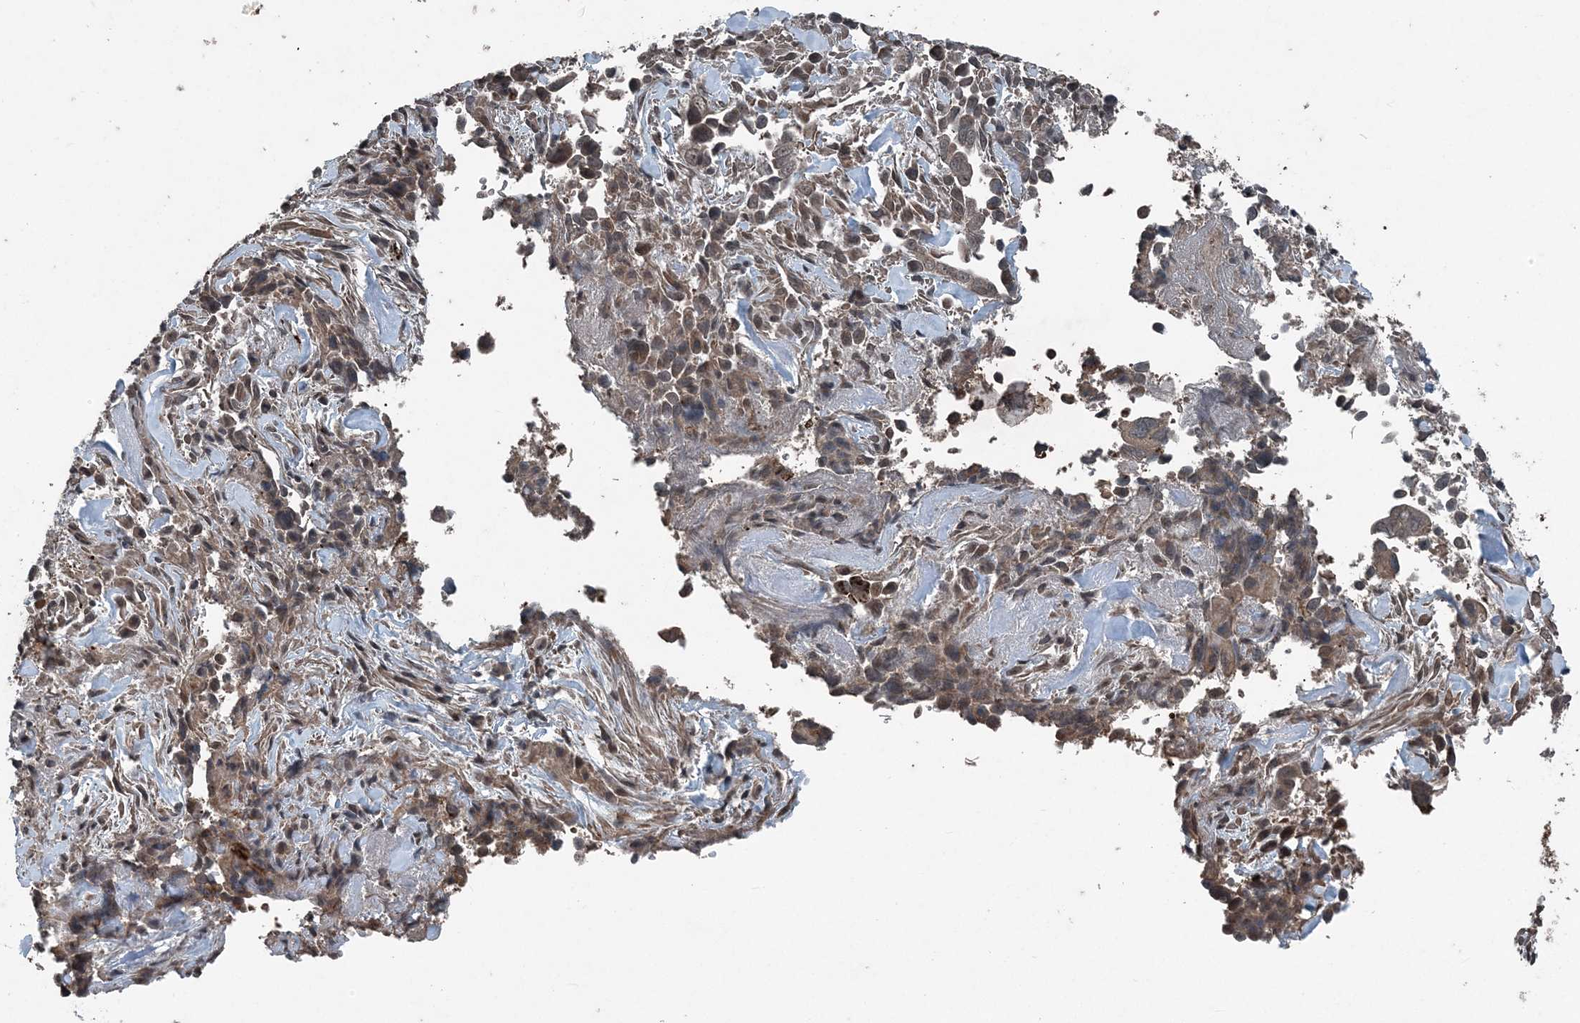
{"staining": {"intensity": "weak", "quantity": "<25%", "location": "cytoplasmic/membranous"}, "tissue": "liver cancer", "cell_type": "Tumor cells", "image_type": "cancer", "snomed": [{"axis": "morphology", "description": "Cholangiocarcinoma"}, {"axis": "topography", "description": "Liver"}], "caption": "DAB (3,3'-diaminobenzidine) immunohistochemical staining of liver cancer (cholangiocarcinoma) exhibits no significant expression in tumor cells. (DAB immunohistochemistry, high magnification).", "gene": "CFL1", "patient": {"sex": "female", "age": 79}}